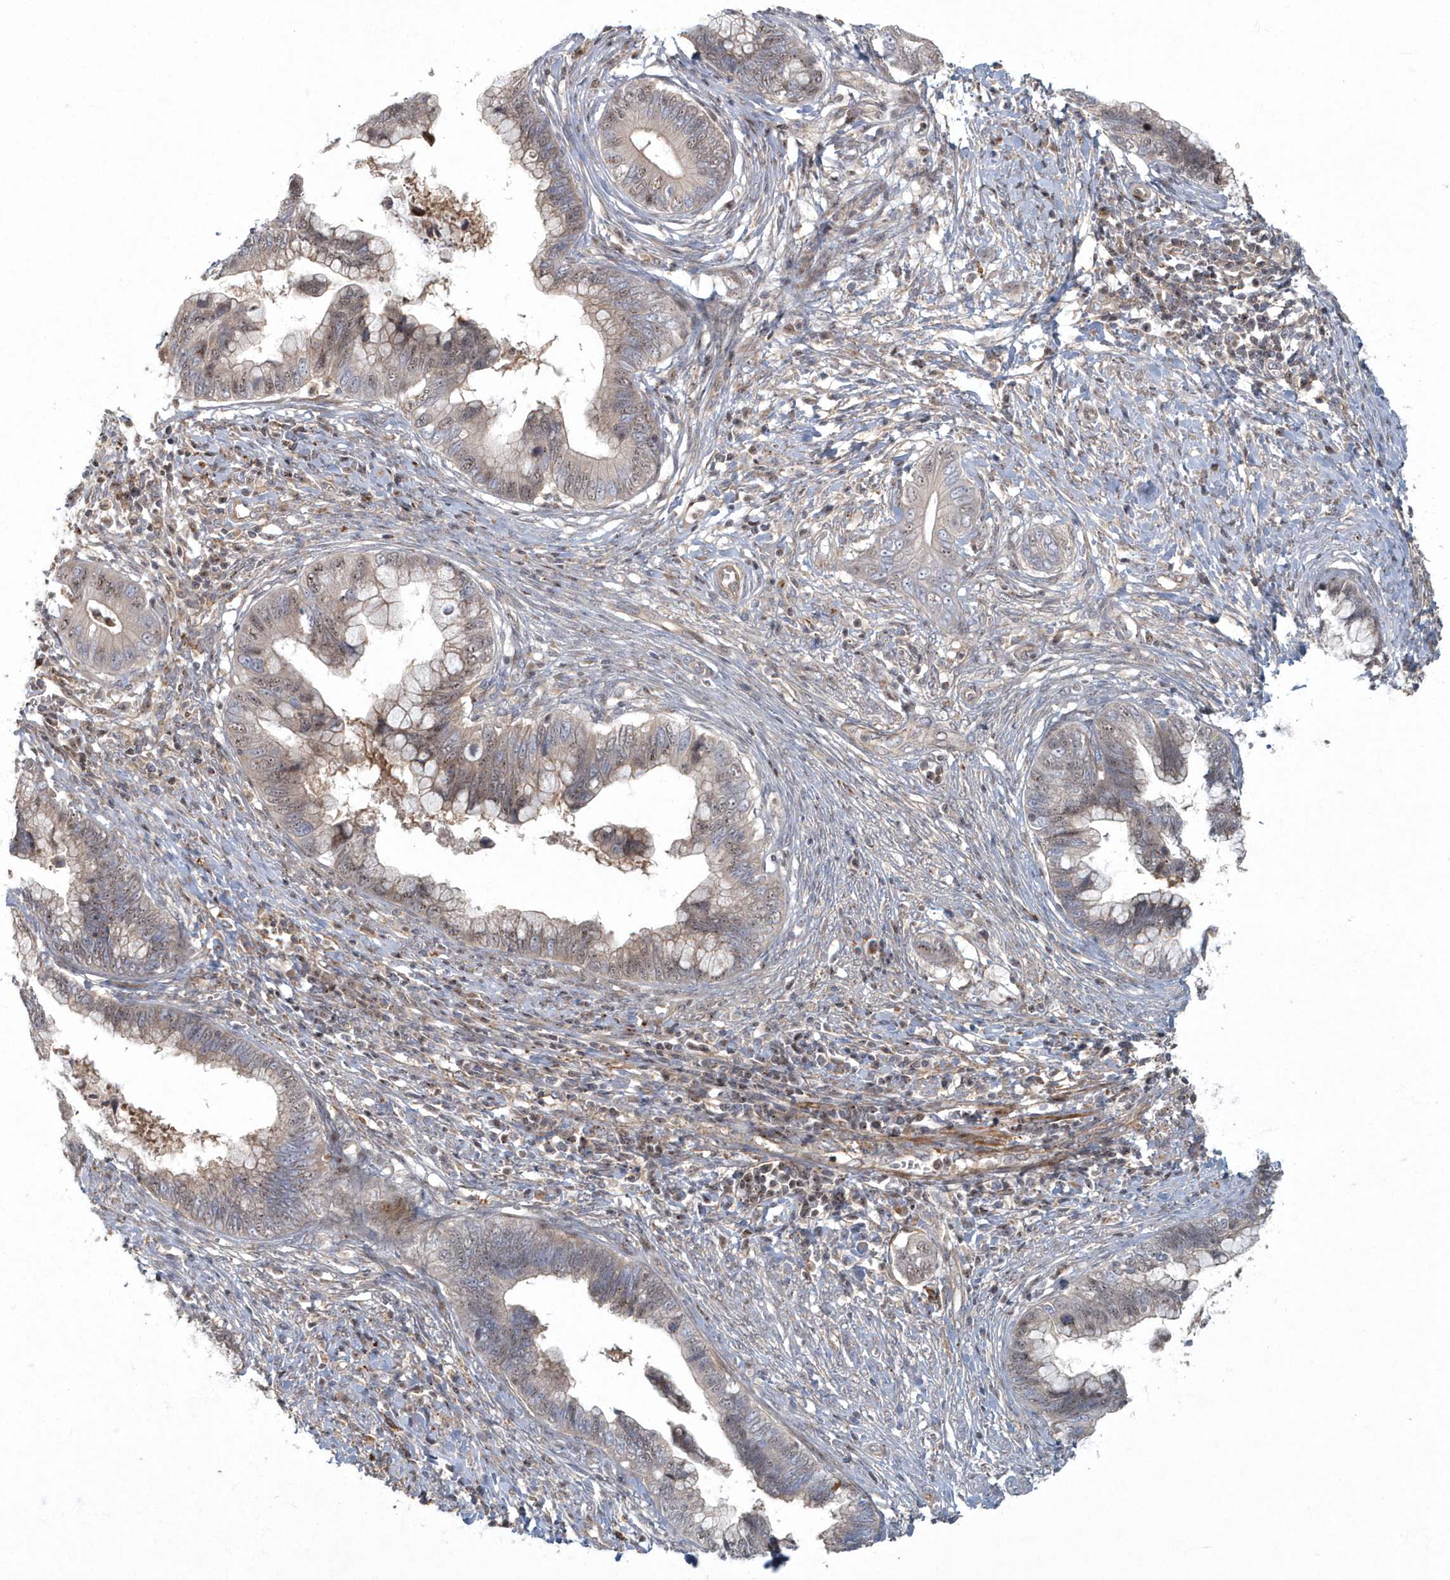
{"staining": {"intensity": "weak", "quantity": ">75%", "location": "nuclear"}, "tissue": "cervical cancer", "cell_type": "Tumor cells", "image_type": "cancer", "snomed": [{"axis": "morphology", "description": "Adenocarcinoma, NOS"}, {"axis": "topography", "description": "Cervix"}], "caption": "Protein staining shows weak nuclear staining in approximately >75% of tumor cells in cervical adenocarcinoma.", "gene": "ARHGEF38", "patient": {"sex": "female", "age": 44}}